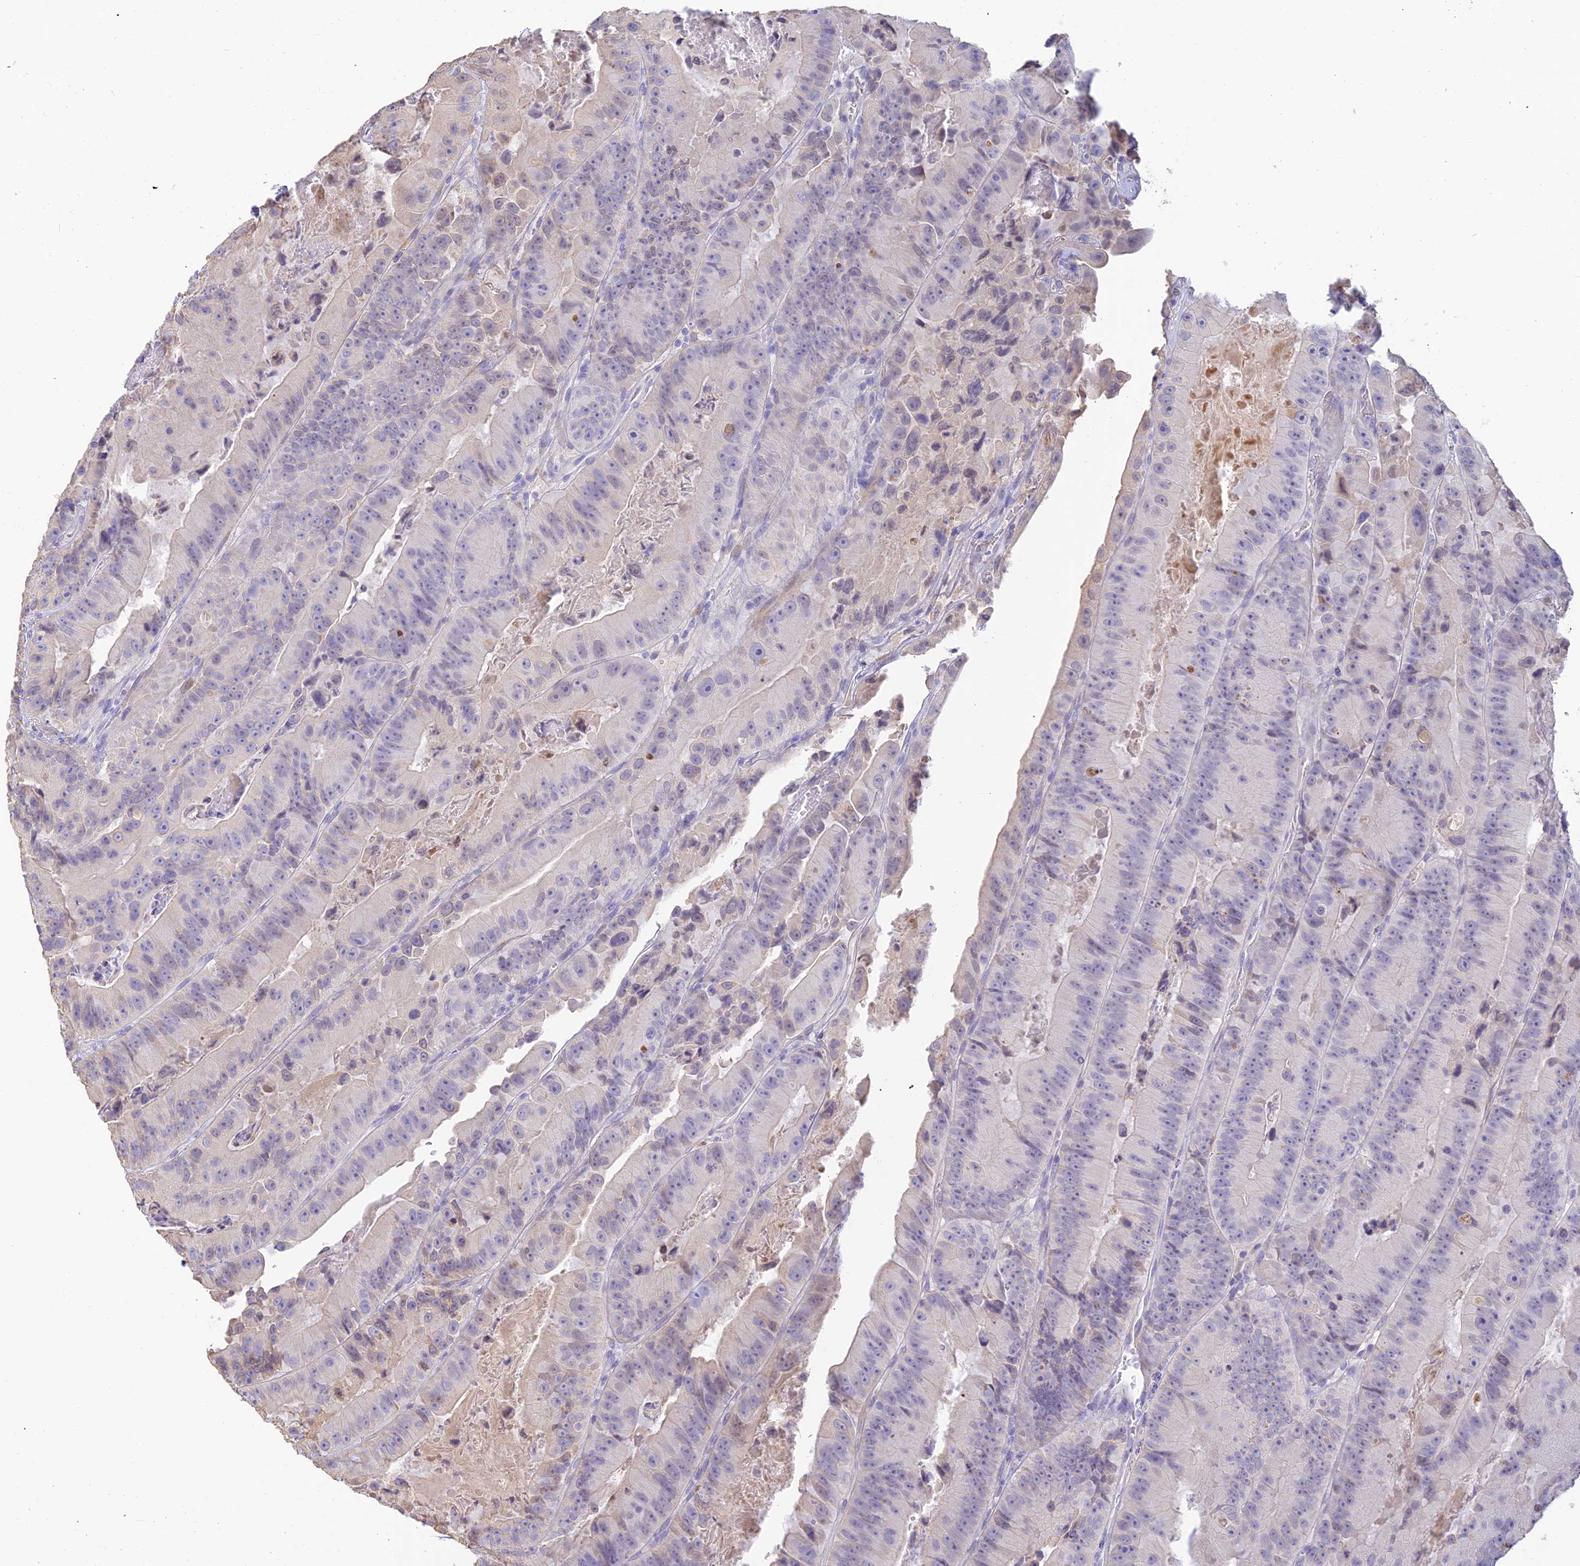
{"staining": {"intensity": "negative", "quantity": "none", "location": "none"}, "tissue": "colorectal cancer", "cell_type": "Tumor cells", "image_type": "cancer", "snomed": [{"axis": "morphology", "description": "Adenocarcinoma, NOS"}, {"axis": "topography", "description": "Colon"}], "caption": "This is an IHC photomicrograph of human colorectal cancer (adenocarcinoma). There is no expression in tumor cells.", "gene": "INTS13", "patient": {"sex": "female", "age": 86}}